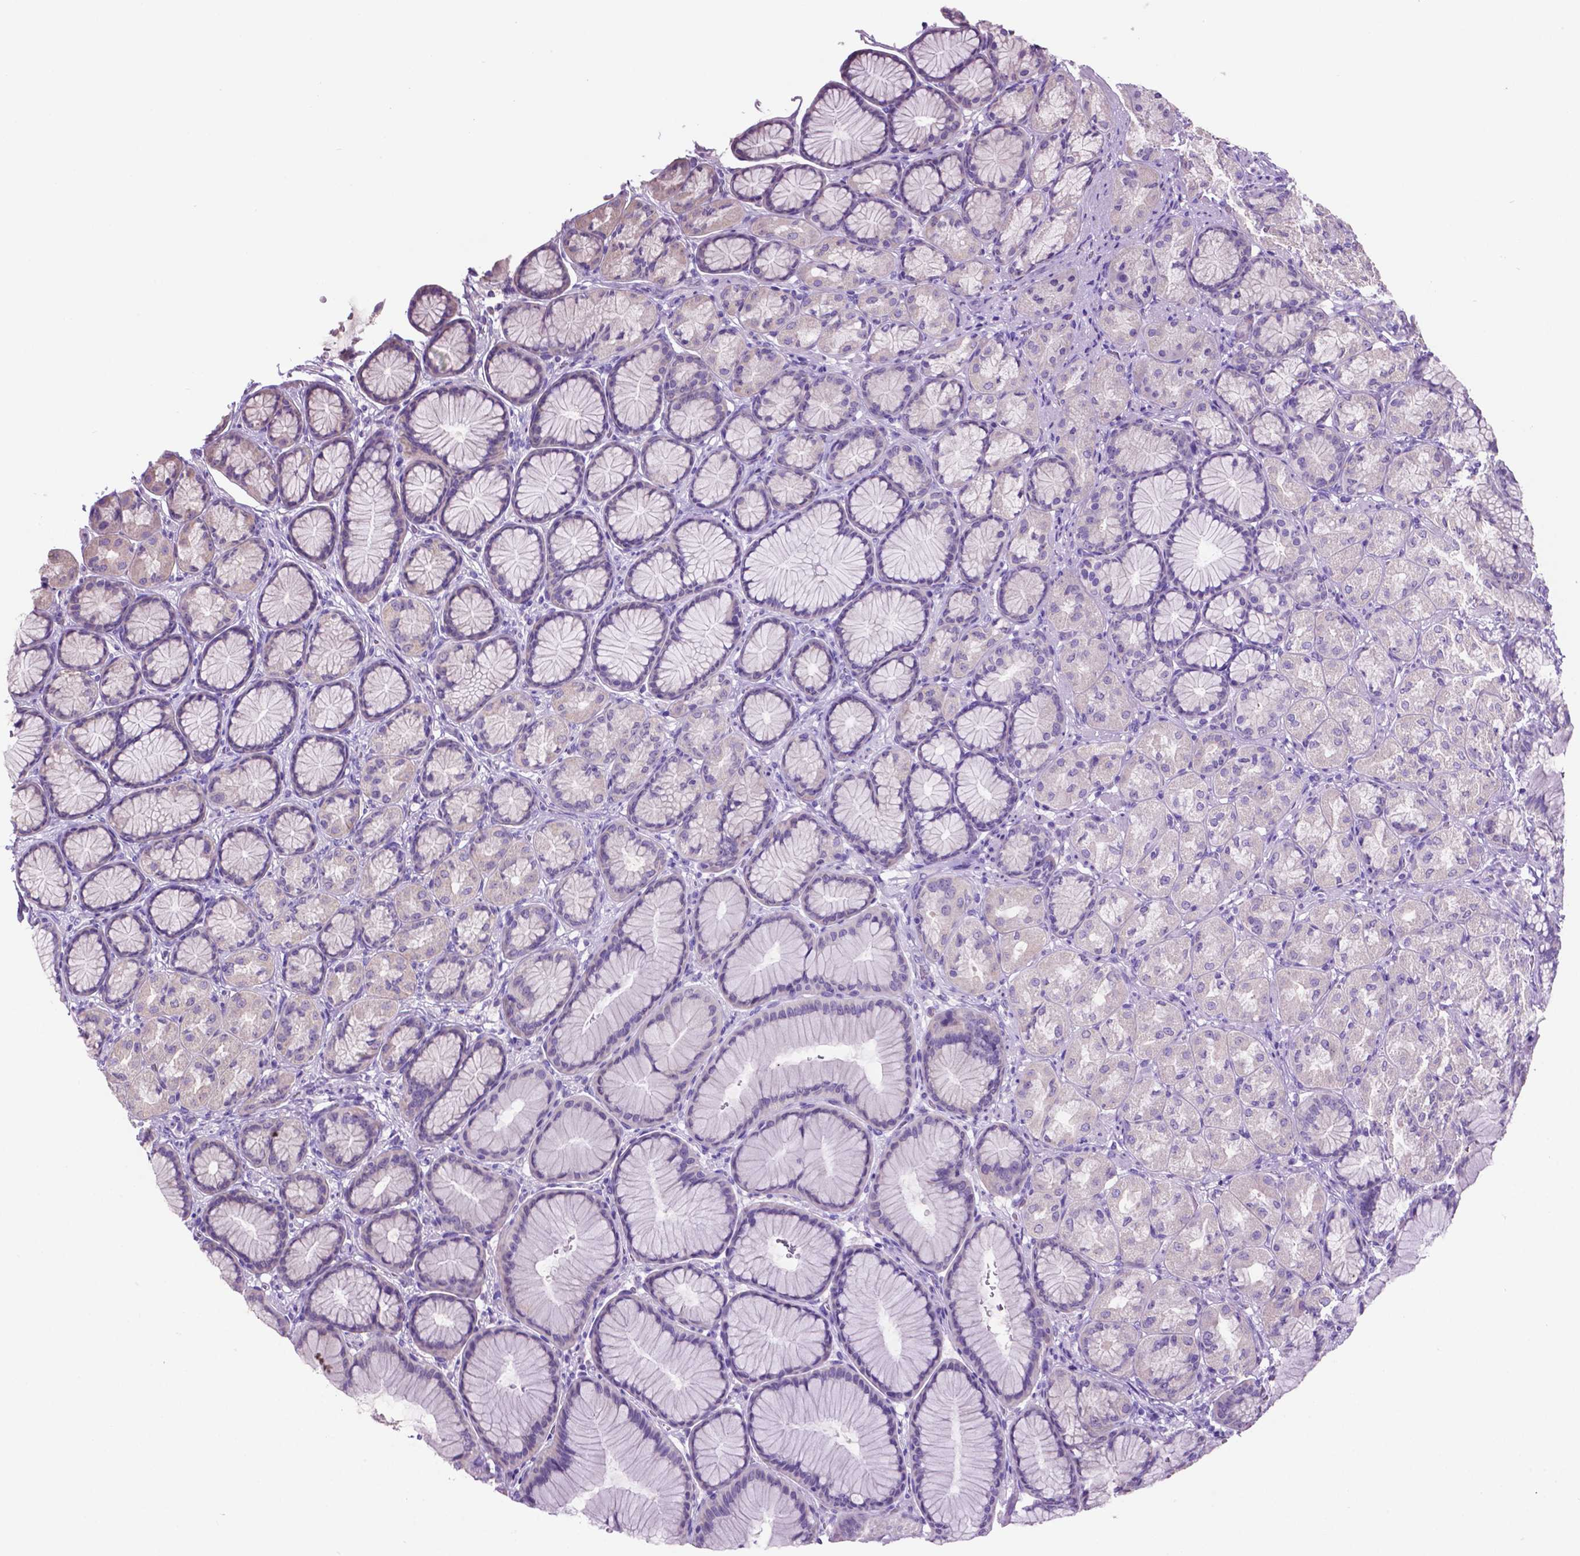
{"staining": {"intensity": "negative", "quantity": "none", "location": "none"}, "tissue": "stomach", "cell_type": "Glandular cells", "image_type": "normal", "snomed": [{"axis": "morphology", "description": "Normal tissue, NOS"}, {"axis": "morphology", "description": "Adenocarcinoma, NOS"}, {"axis": "morphology", "description": "Adenocarcinoma, High grade"}, {"axis": "topography", "description": "Stomach, upper"}, {"axis": "topography", "description": "Stomach"}], "caption": "DAB immunohistochemical staining of benign stomach demonstrates no significant staining in glandular cells. (DAB immunohistochemistry (IHC), high magnification).", "gene": "SPDYA", "patient": {"sex": "female", "age": 65}}